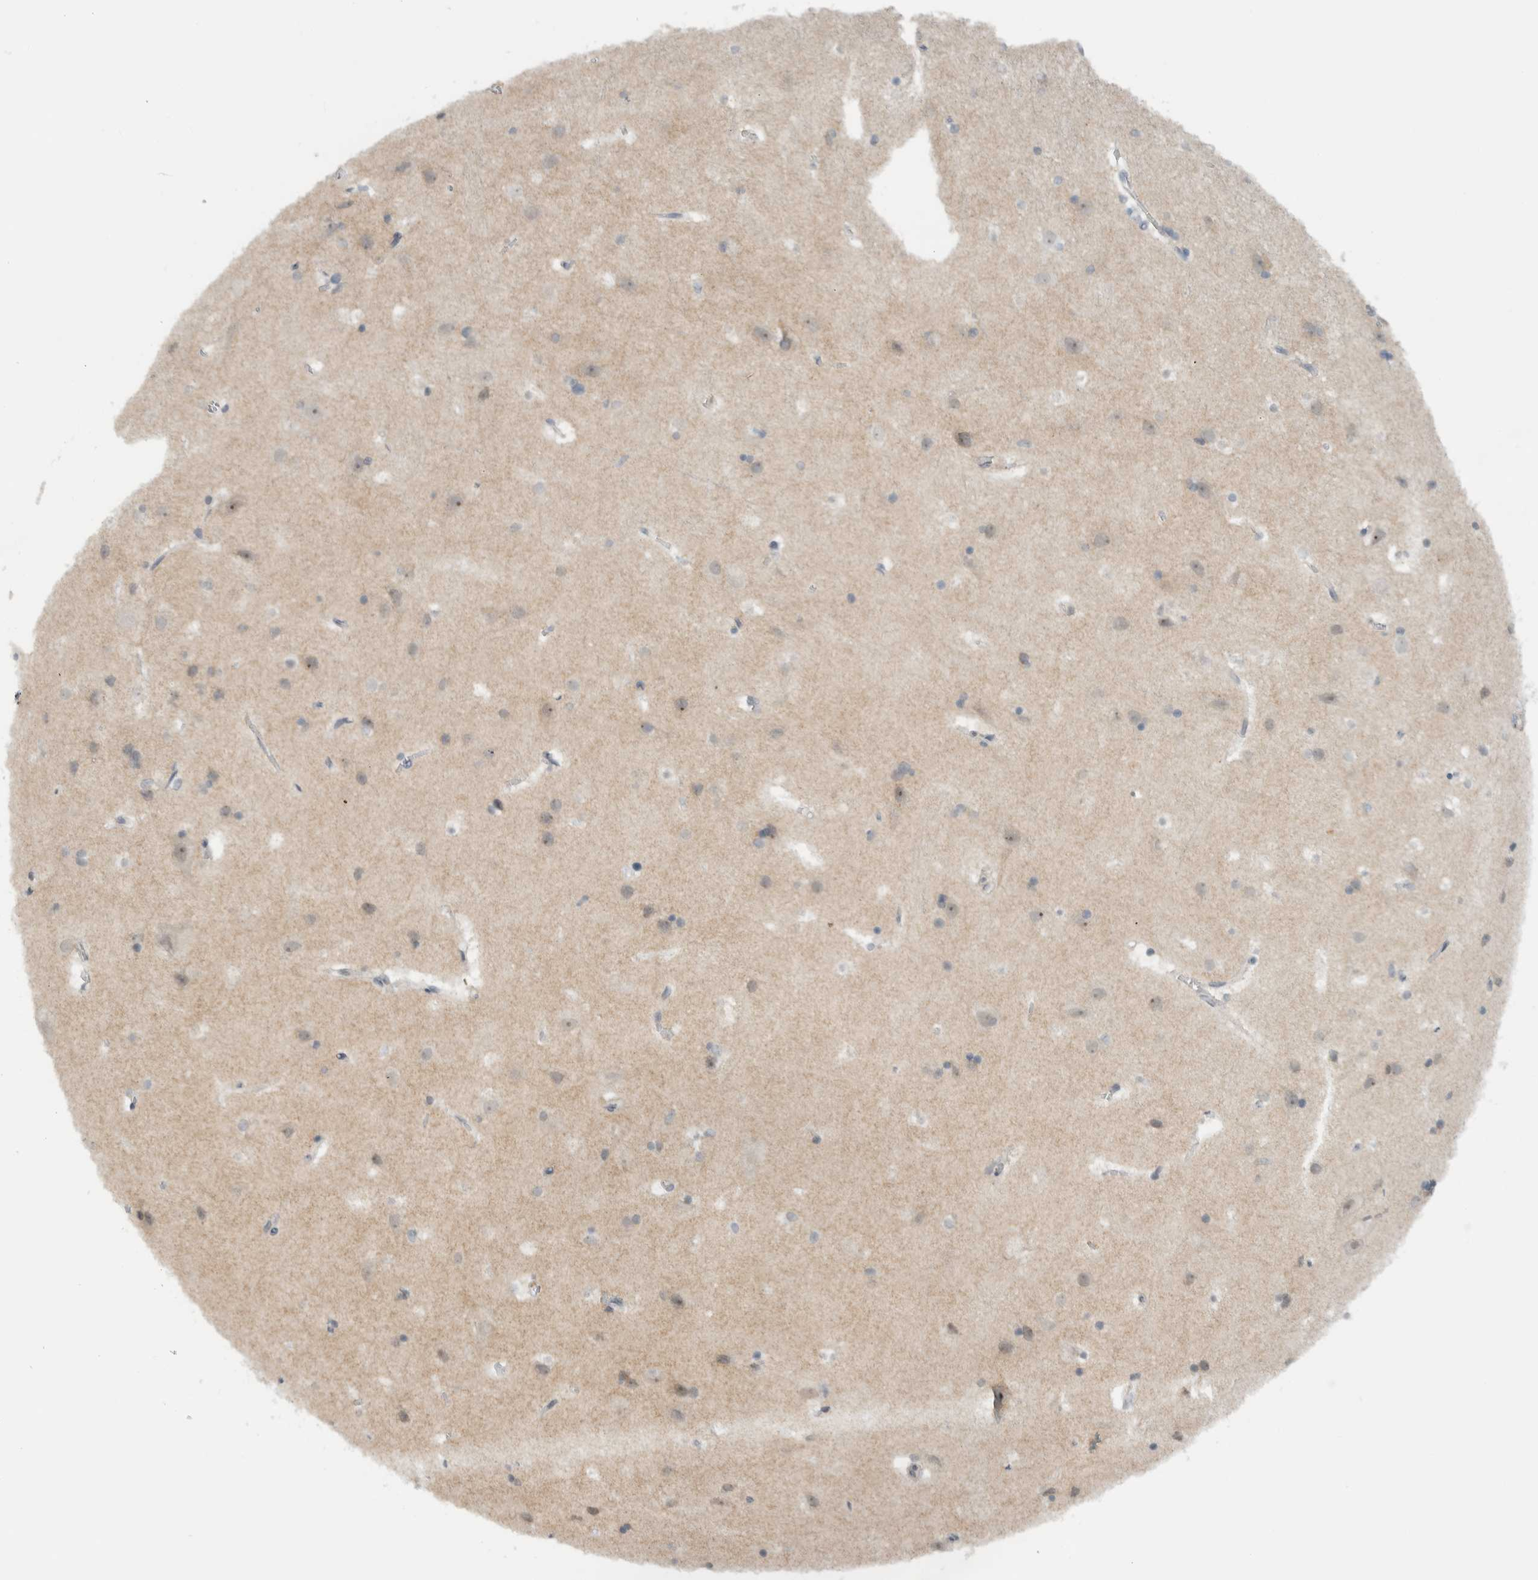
{"staining": {"intensity": "negative", "quantity": "none", "location": "none"}, "tissue": "cerebral cortex", "cell_type": "Endothelial cells", "image_type": "normal", "snomed": [{"axis": "morphology", "description": "Normal tissue, NOS"}, {"axis": "topography", "description": "Cerebral cortex"}], "caption": "Immunohistochemical staining of benign cerebral cortex displays no significant staining in endothelial cells. (DAB IHC, high magnification).", "gene": "MPRIP", "patient": {"sex": "male", "age": 54}}